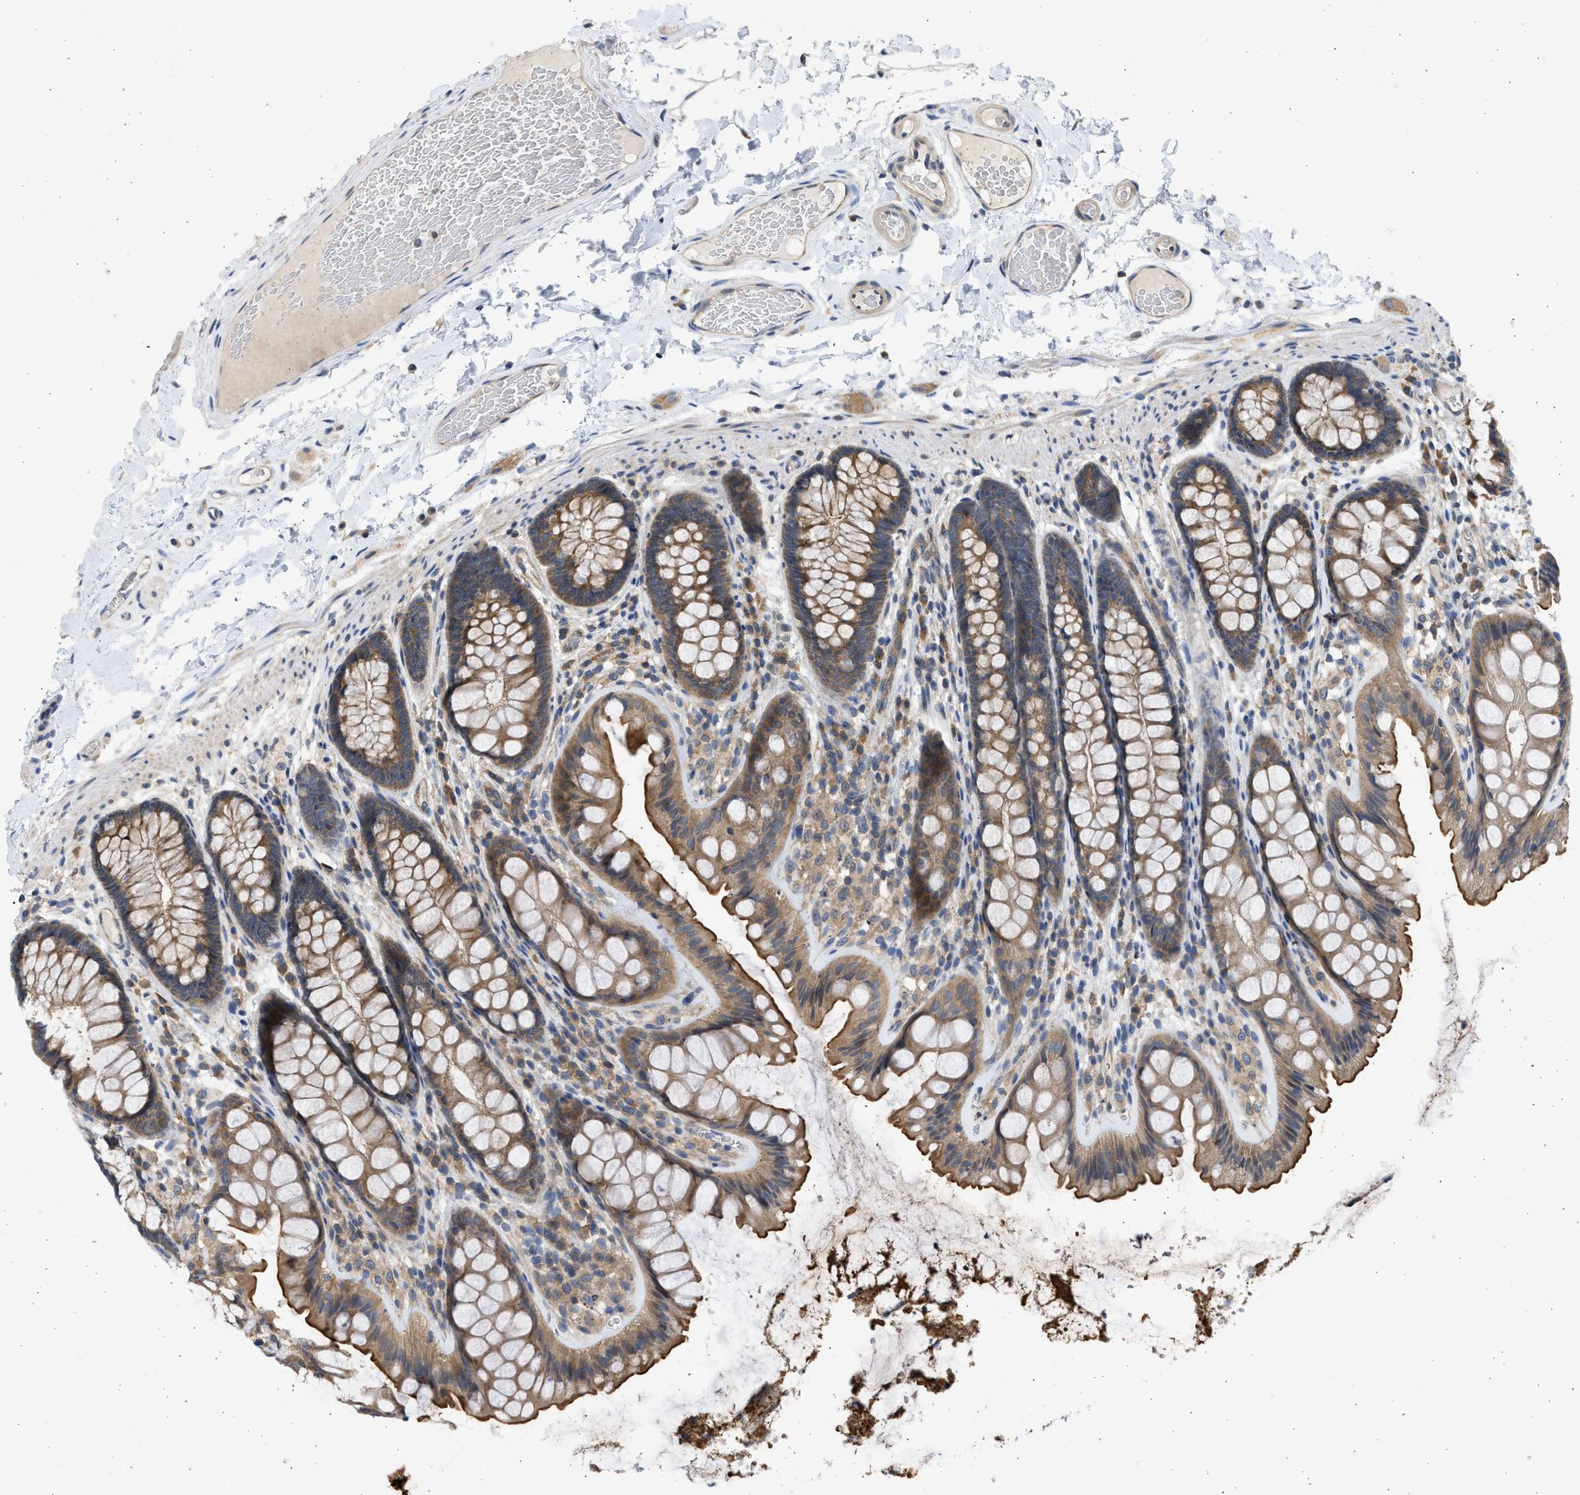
{"staining": {"intensity": "weak", "quantity": "25%-75%", "location": "cytoplasmic/membranous"}, "tissue": "colon", "cell_type": "Endothelial cells", "image_type": "normal", "snomed": [{"axis": "morphology", "description": "Normal tissue, NOS"}, {"axis": "topography", "description": "Colon"}], "caption": "Unremarkable colon demonstrates weak cytoplasmic/membranous positivity in about 25%-75% of endothelial cells, visualized by immunohistochemistry. (Stains: DAB in brown, nuclei in blue, Microscopy: brightfield microscopy at high magnification).", "gene": "CYP1A1", "patient": {"sex": "female", "age": 56}}